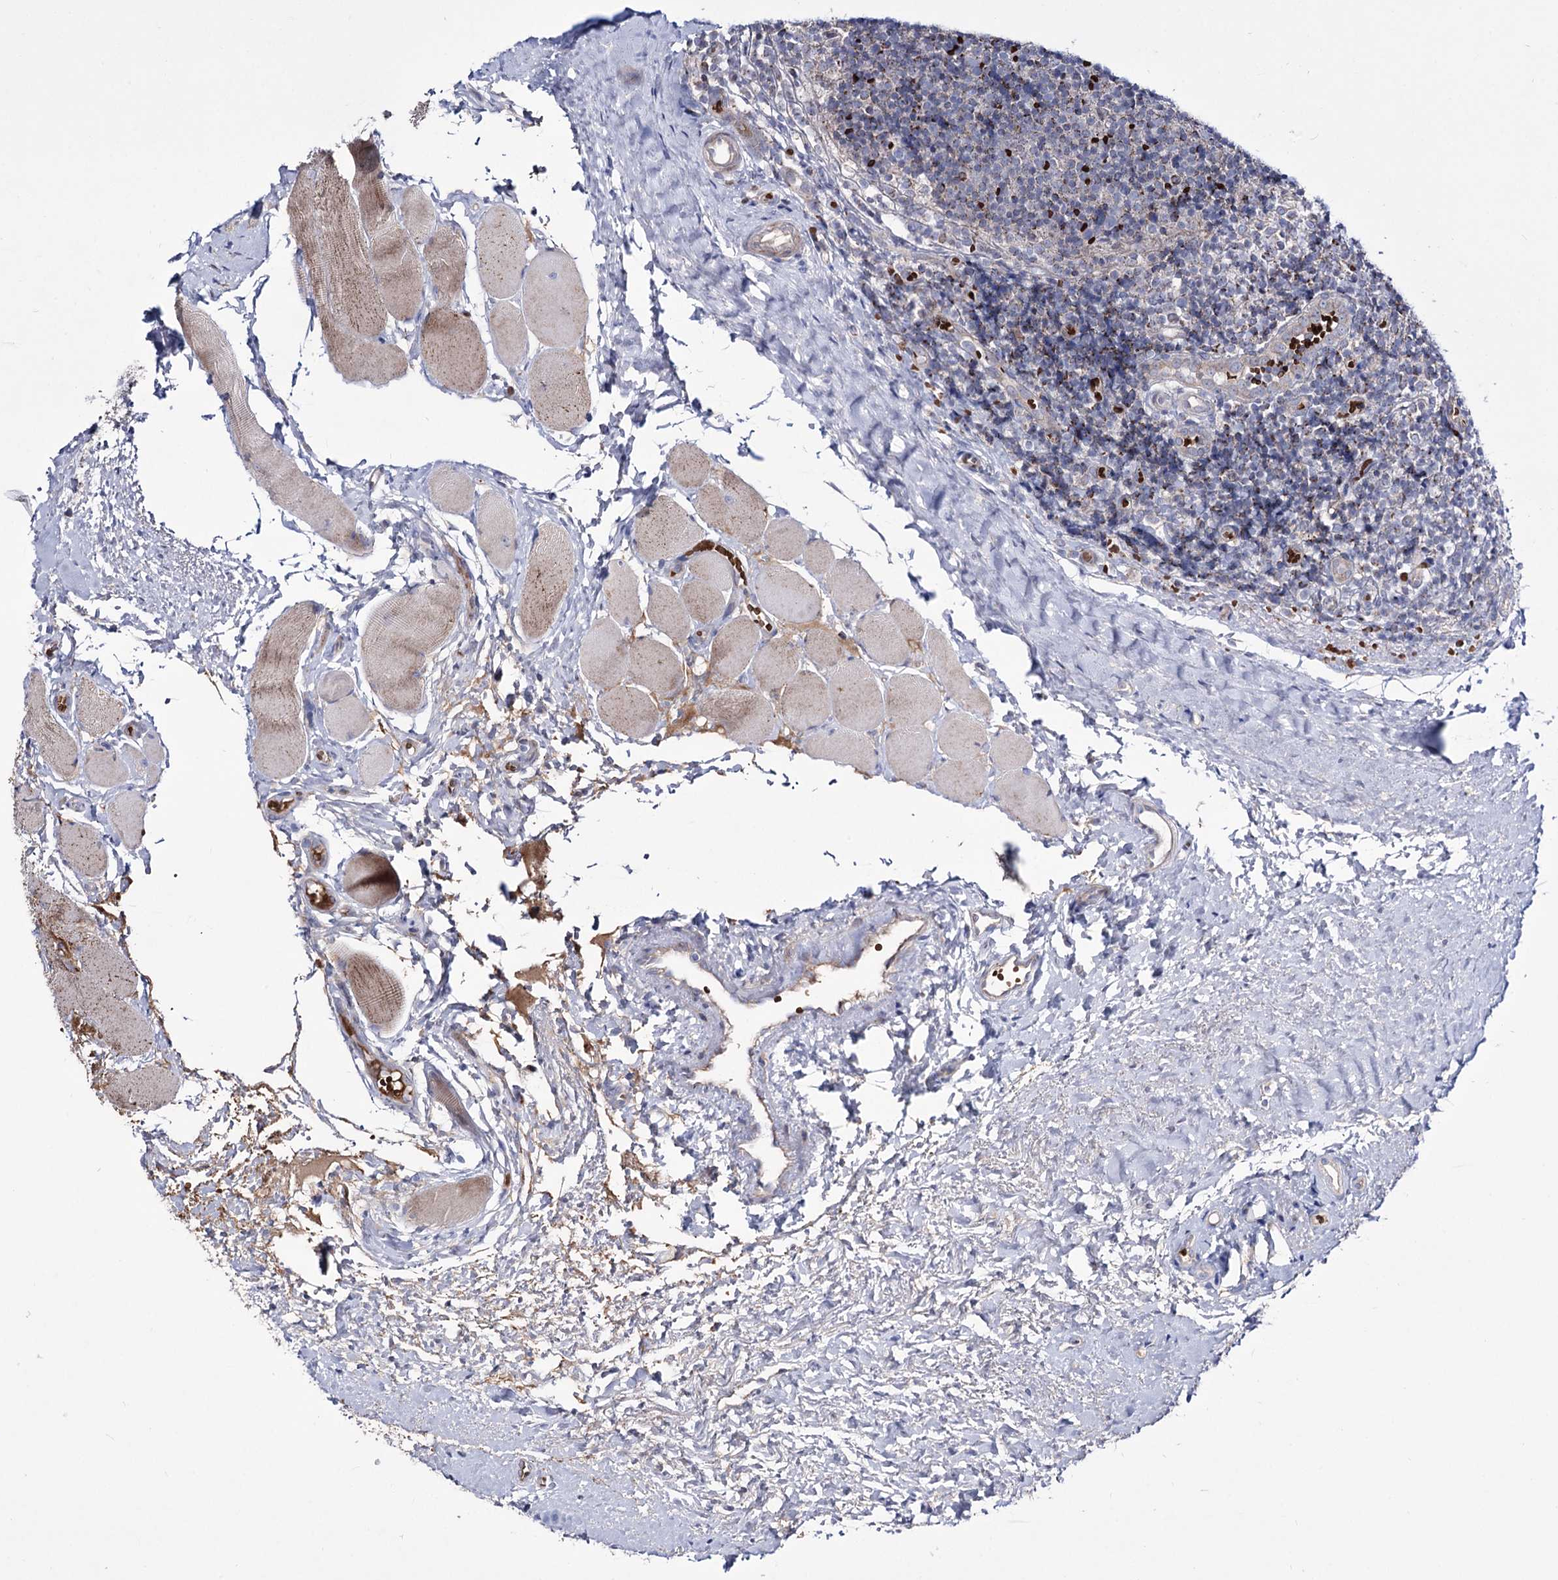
{"staining": {"intensity": "weak", "quantity": "25%-75%", "location": "cytoplasmic/membranous"}, "tissue": "tonsil", "cell_type": "Non-germinal center cells", "image_type": "normal", "snomed": [{"axis": "morphology", "description": "Normal tissue, NOS"}, {"axis": "topography", "description": "Tonsil"}], "caption": "This is a micrograph of immunohistochemistry (IHC) staining of normal tonsil, which shows weak expression in the cytoplasmic/membranous of non-germinal center cells.", "gene": "OSBPL5", "patient": {"sex": "female", "age": 19}}